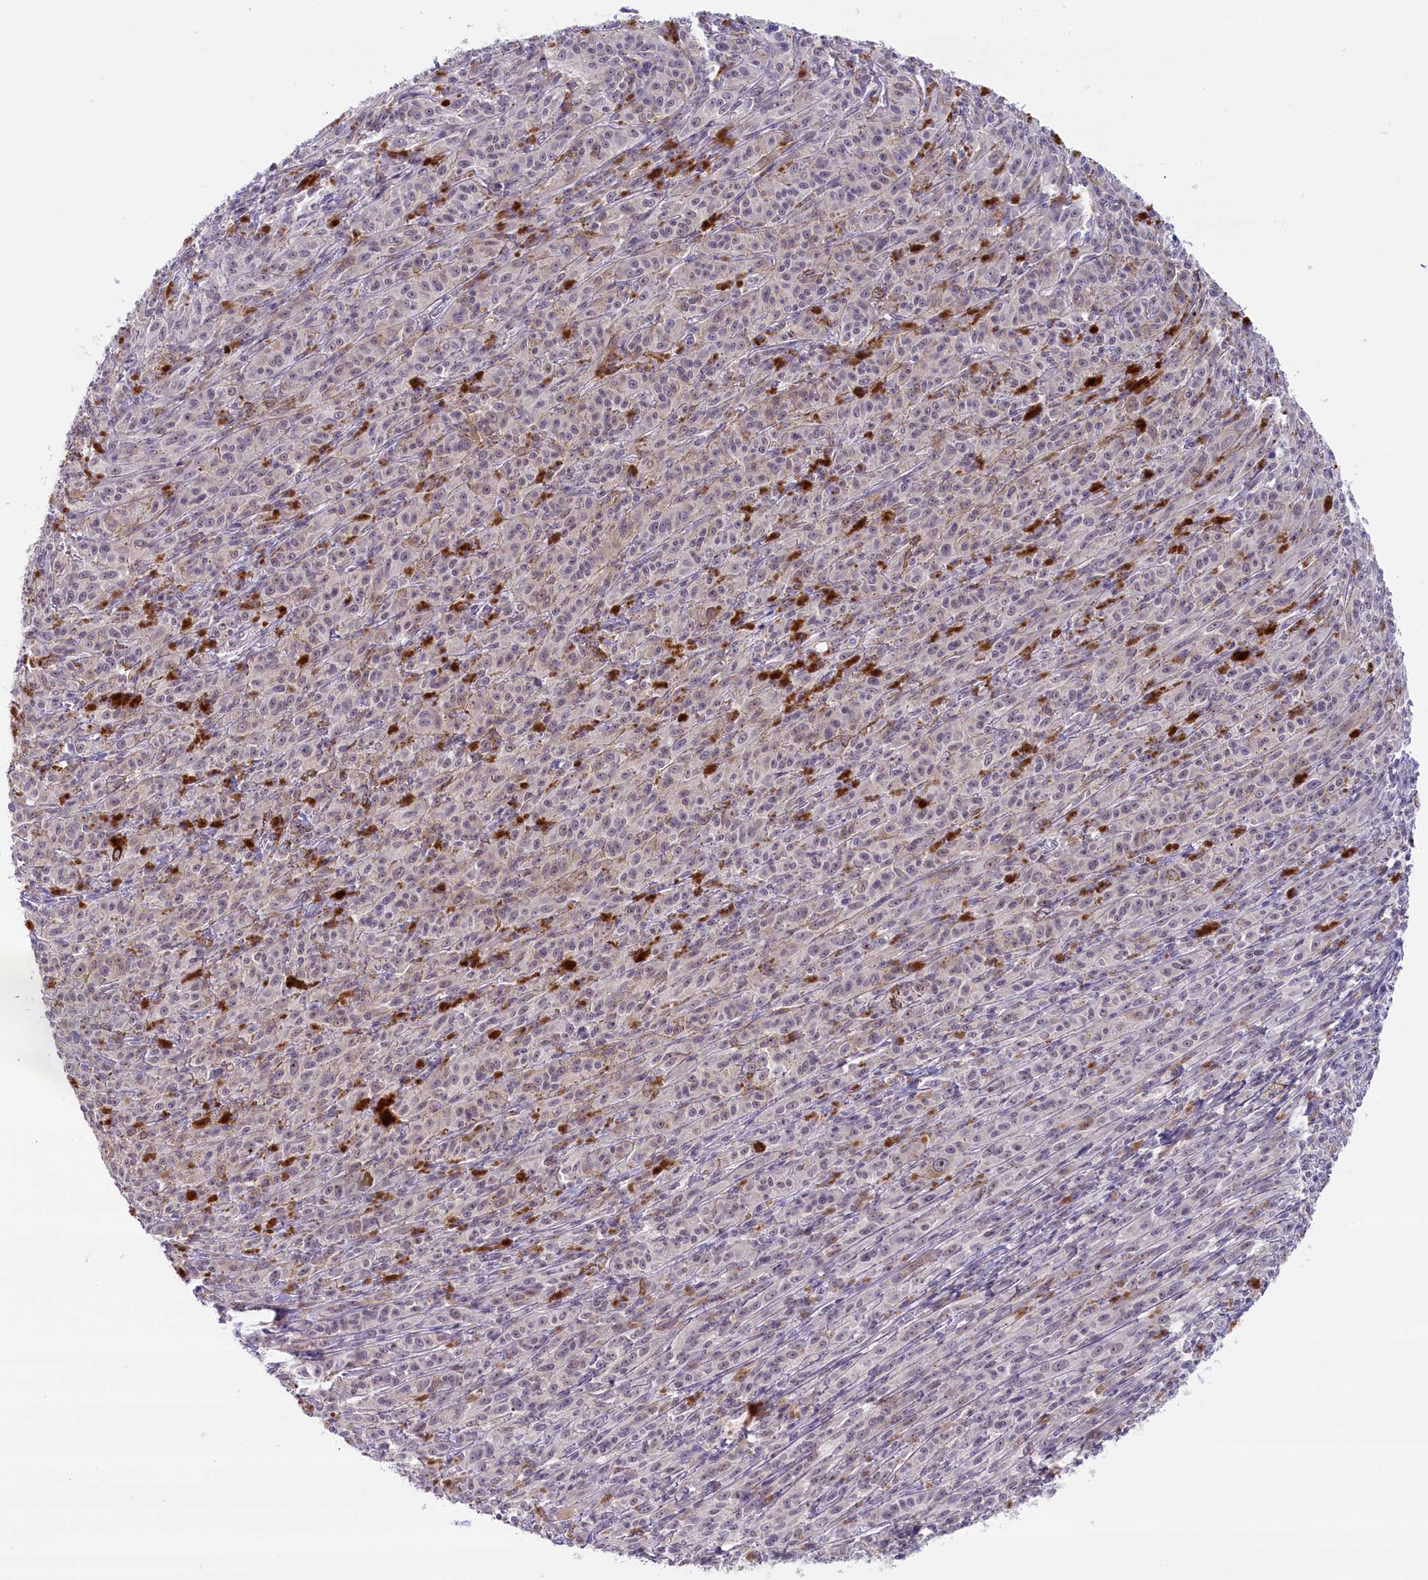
{"staining": {"intensity": "weak", "quantity": "25%-75%", "location": "cytoplasmic/membranous,nuclear"}, "tissue": "melanoma", "cell_type": "Tumor cells", "image_type": "cancer", "snomed": [{"axis": "morphology", "description": "Malignant melanoma, NOS"}, {"axis": "topography", "description": "Skin"}], "caption": "IHC (DAB (3,3'-diaminobenzidine)) staining of human melanoma exhibits weak cytoplasmic/membranous and nuclear protein positivity in about 25%-75% of tumor cells.", "gene": "CRAMP1", "patient": {"sex": "female", "age": 52}}